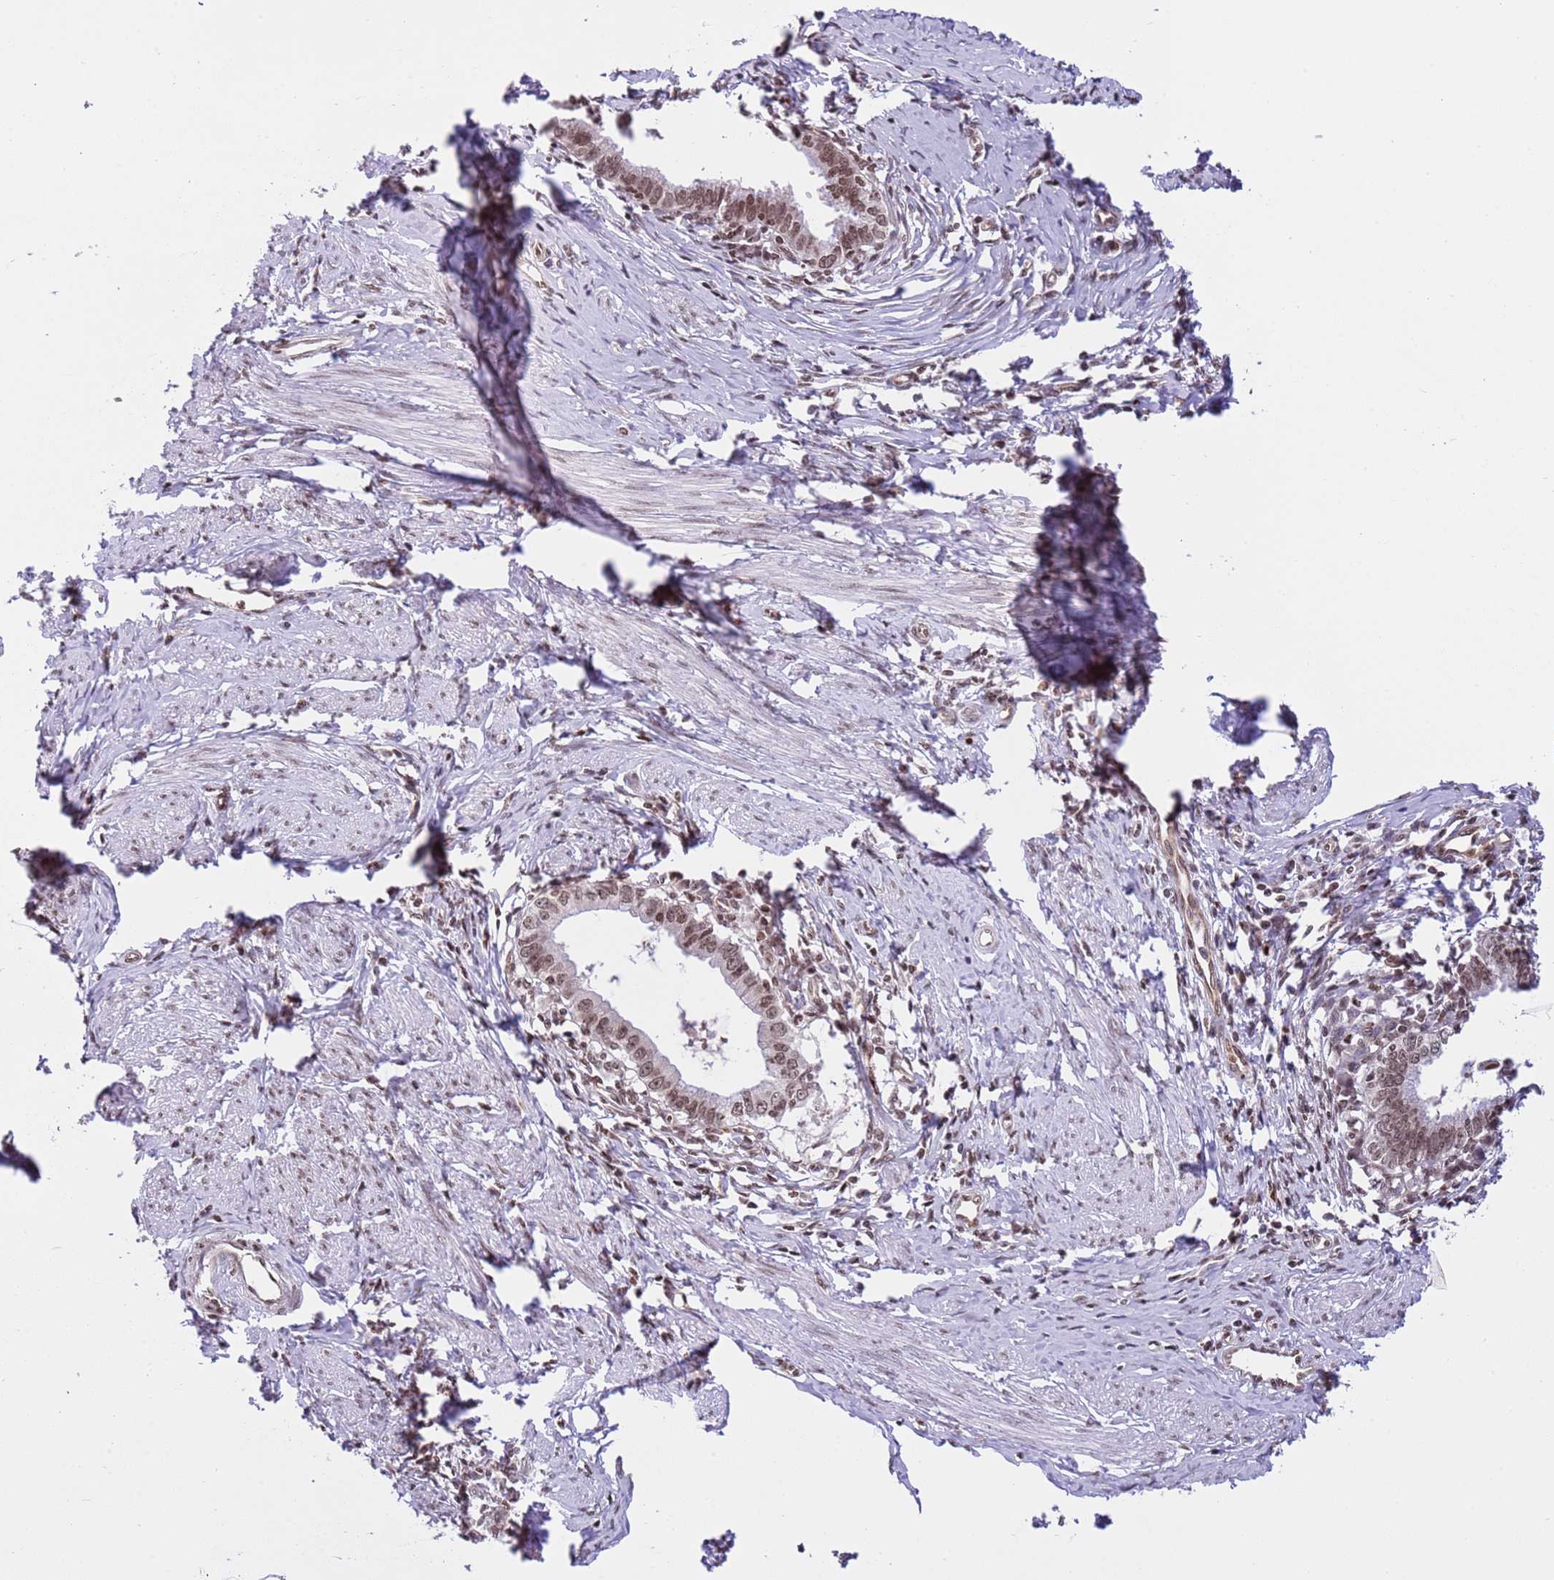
{"staining": {"intensity": "moderate", "quantity": ">75%", "location": "nuclear"}, "tissue": "cervical cancer", "cell_type": "Tumor cells", "image_type": "cancer", "snomed": [{"axis": "morphology", "description": "Adenocarcinoma, NOS"}, {"axis": "topography", "description": "Cervix"}], "caption": "An immunohistochemistry (IHC) histopathology image of neoplastic tissue is shown. Protein staining in brown shows moderate nuclear positivity in cervical adenocarcinoma within tumor cells.", "gene": "NRIP1", "patient": {"sex": "female", "age": 36}}